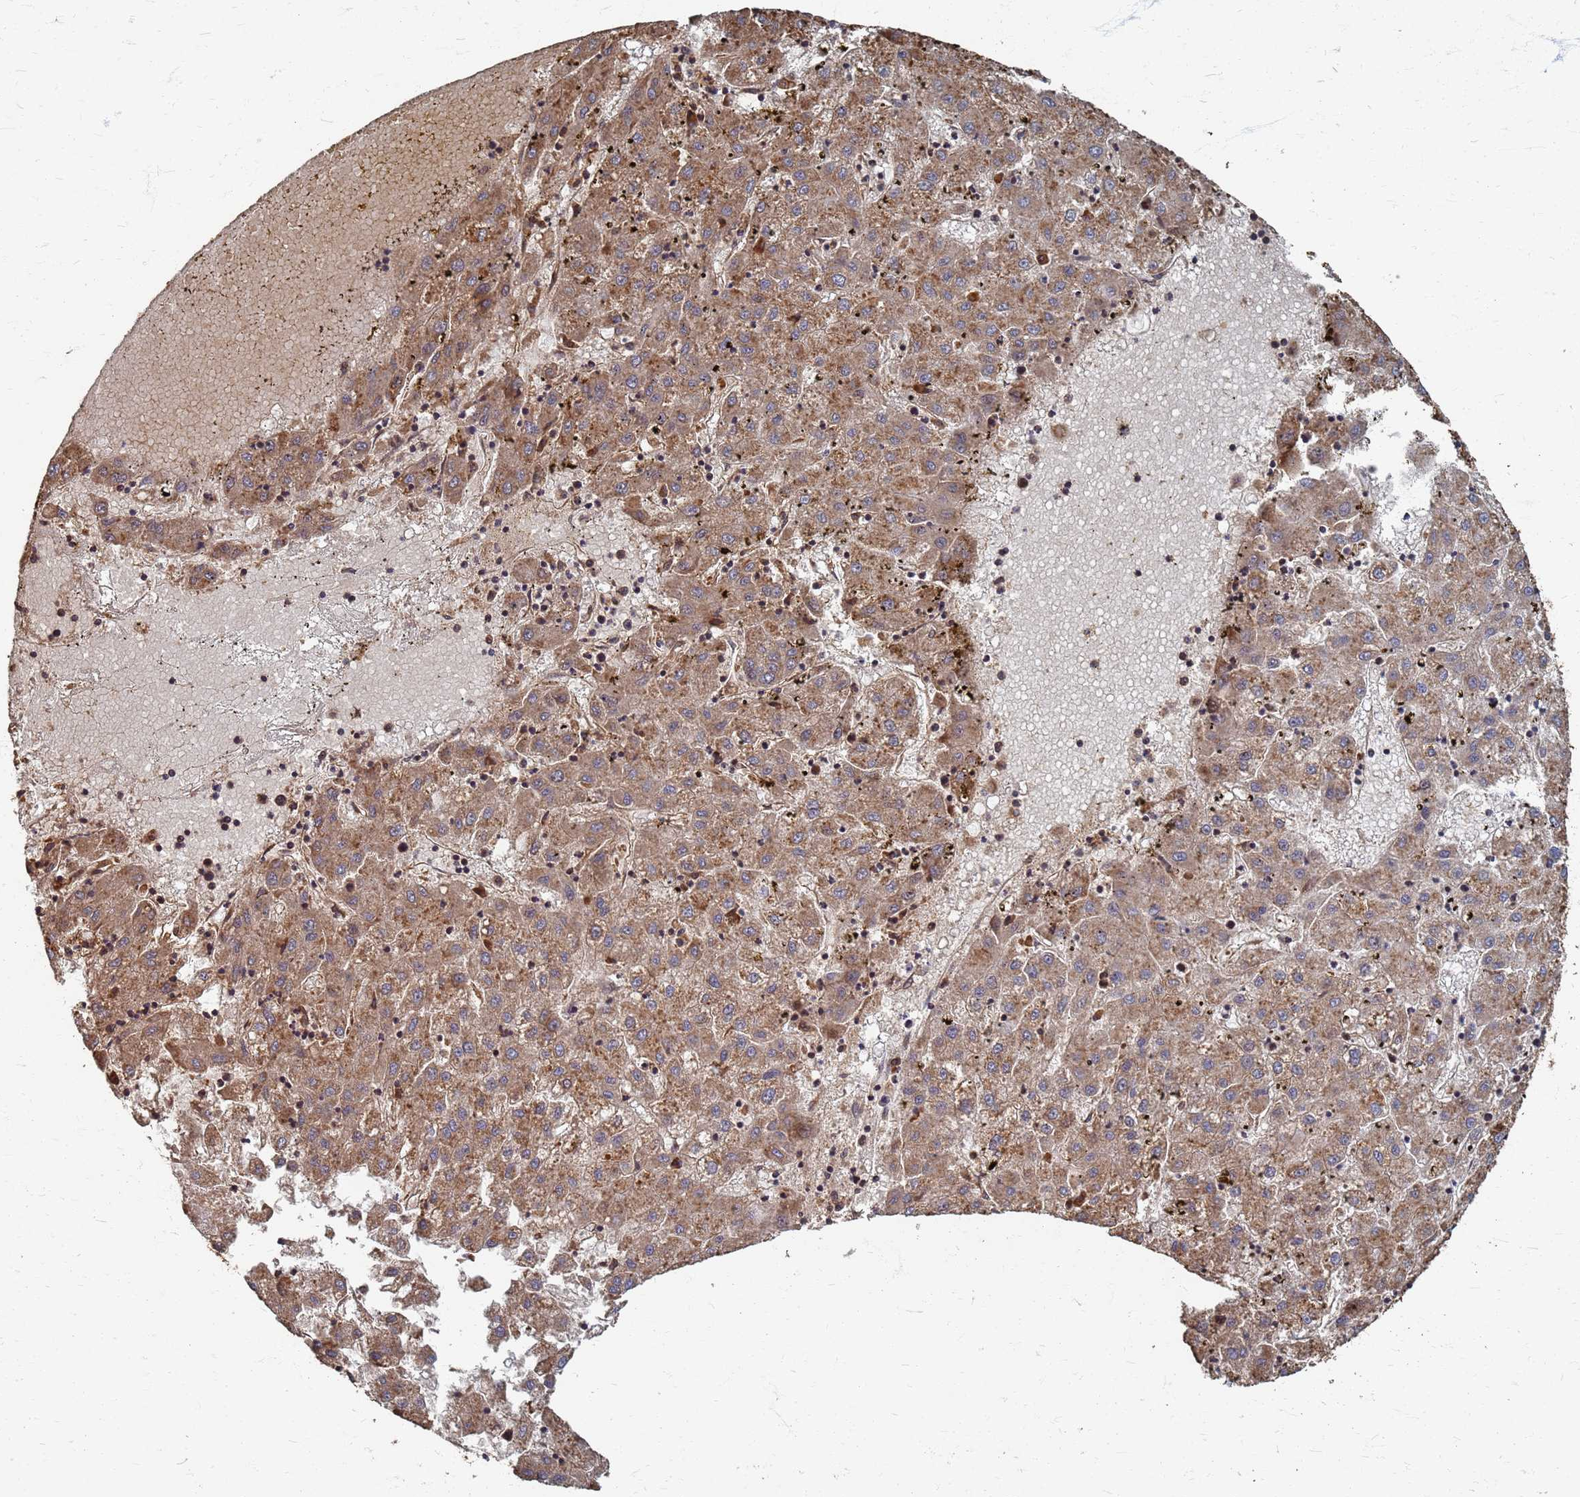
{"staining": {"intensity": "moderate", "quantity": ">75%", "location": "cytoplasmic/membranous"}, "tissue": "liver cancer", "cell_type": "Tumor cells", "image_type": "cancer", "snomed": [{"axis": "morphology", "description": "Carcinoma, Hepatocellular, NOS"}, {"axis": "topography", "description": "Liver"}], "caption": "Immunohistochemical staining of liver cancer (hepatocellular carcinoma) exhibits medium levels of moderate cytoplasmic/membranous expression in about >75% of tumor cells. The staining was performed using DAB, with brown indicating positive protein expression. Nuclei are stained blue with hematoxylin.", "gene": "DPH5", "patient": {"sex": "male", "age": 72}}